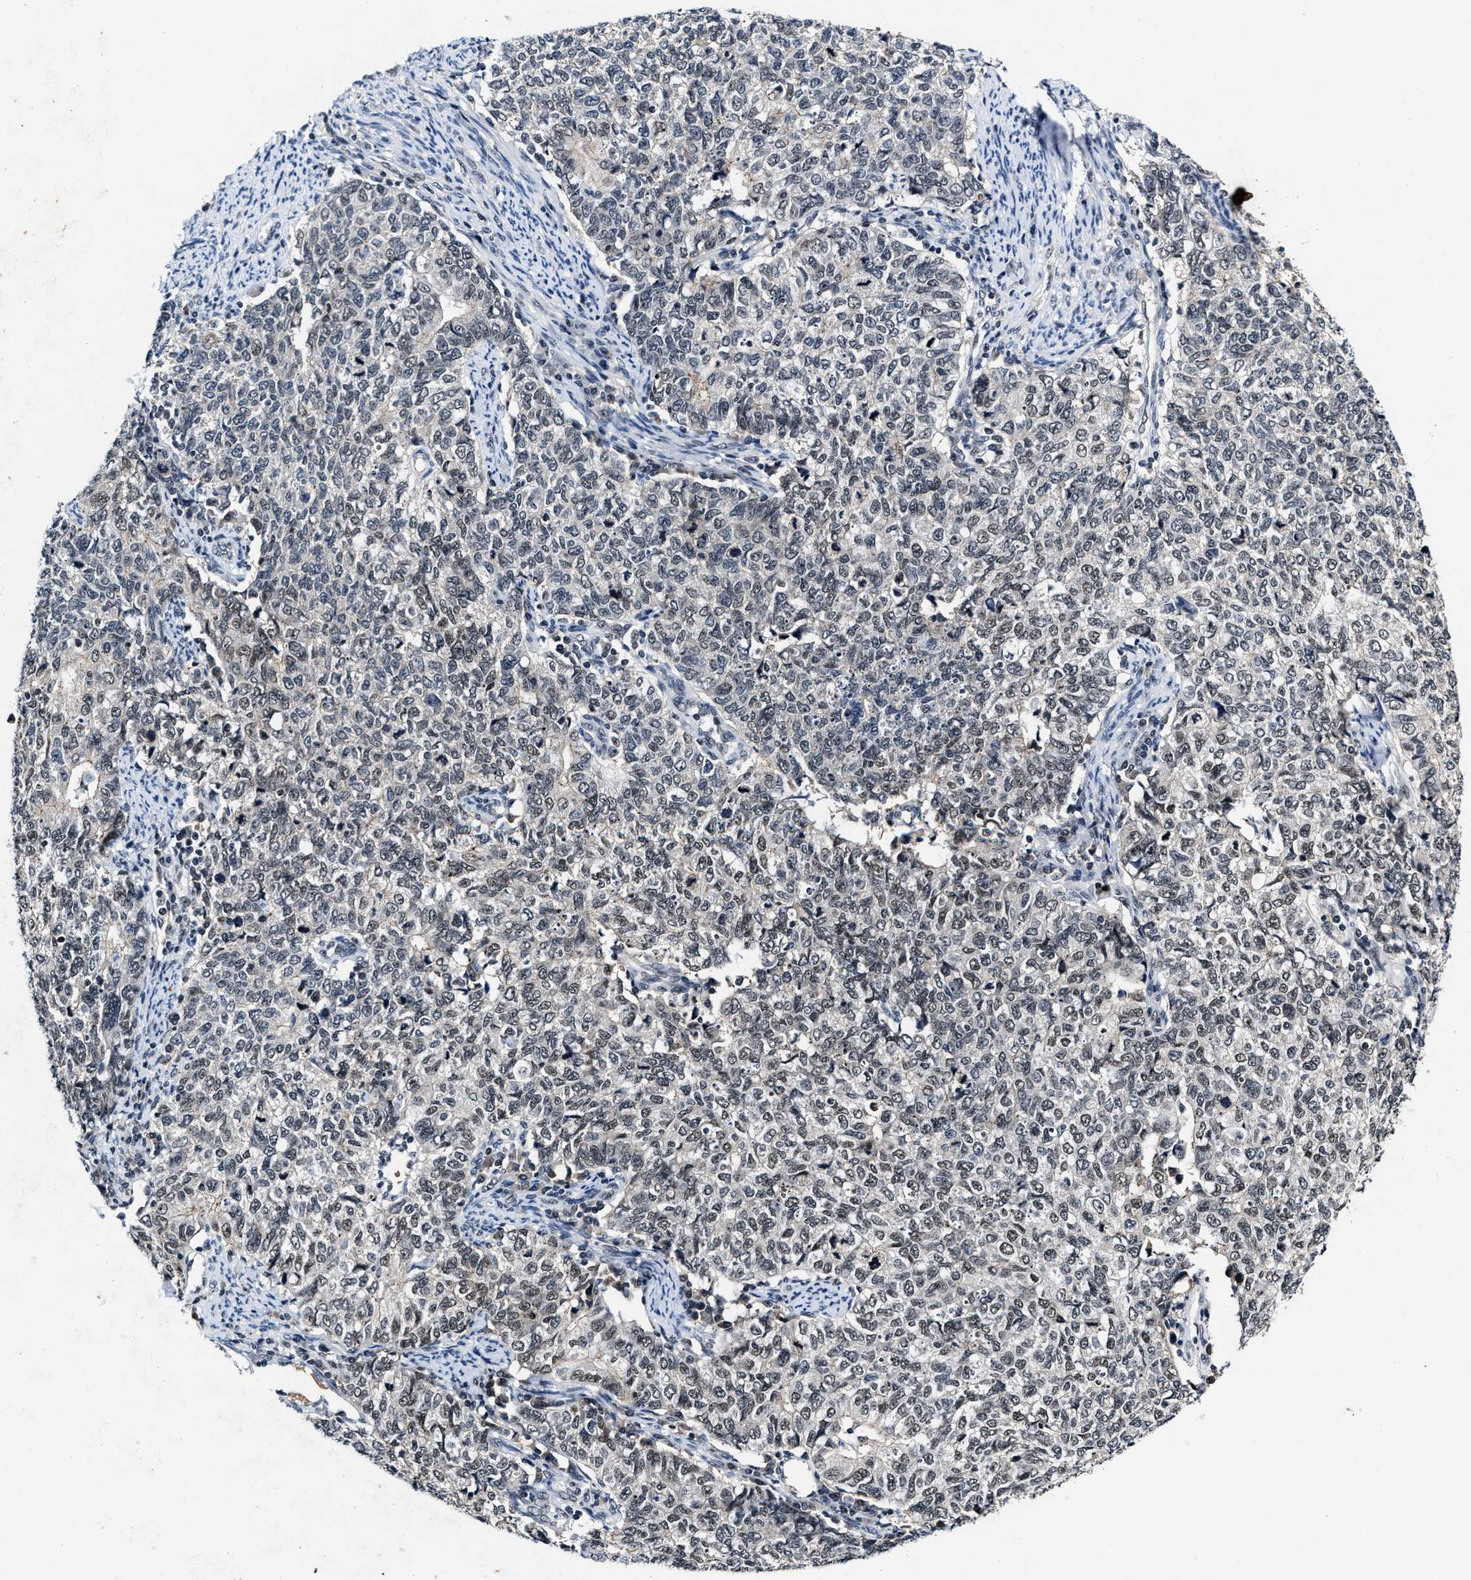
{"staining": {"intensity": "weak", "quantity": "<25%", "location": "nuclear"}, "tissue": "cervical cancer", "cell_type": "Tumor cells", "image_type": "cancer", "snomed": [{"axis": "morphology", "description": "Squamous cell carcinoma, NOS"}, {"axis": "topography", "description": "Cervix"}], "caption": "Image shows no significant protein positivity in tumor cells of cervical cancer. Brightfield microscopy of IHC stained with DAB (brown) and hematoxylin (blue), captured at high magnification.", "gene": "INIP", "patient": {"sex": "female", "age": 63}}